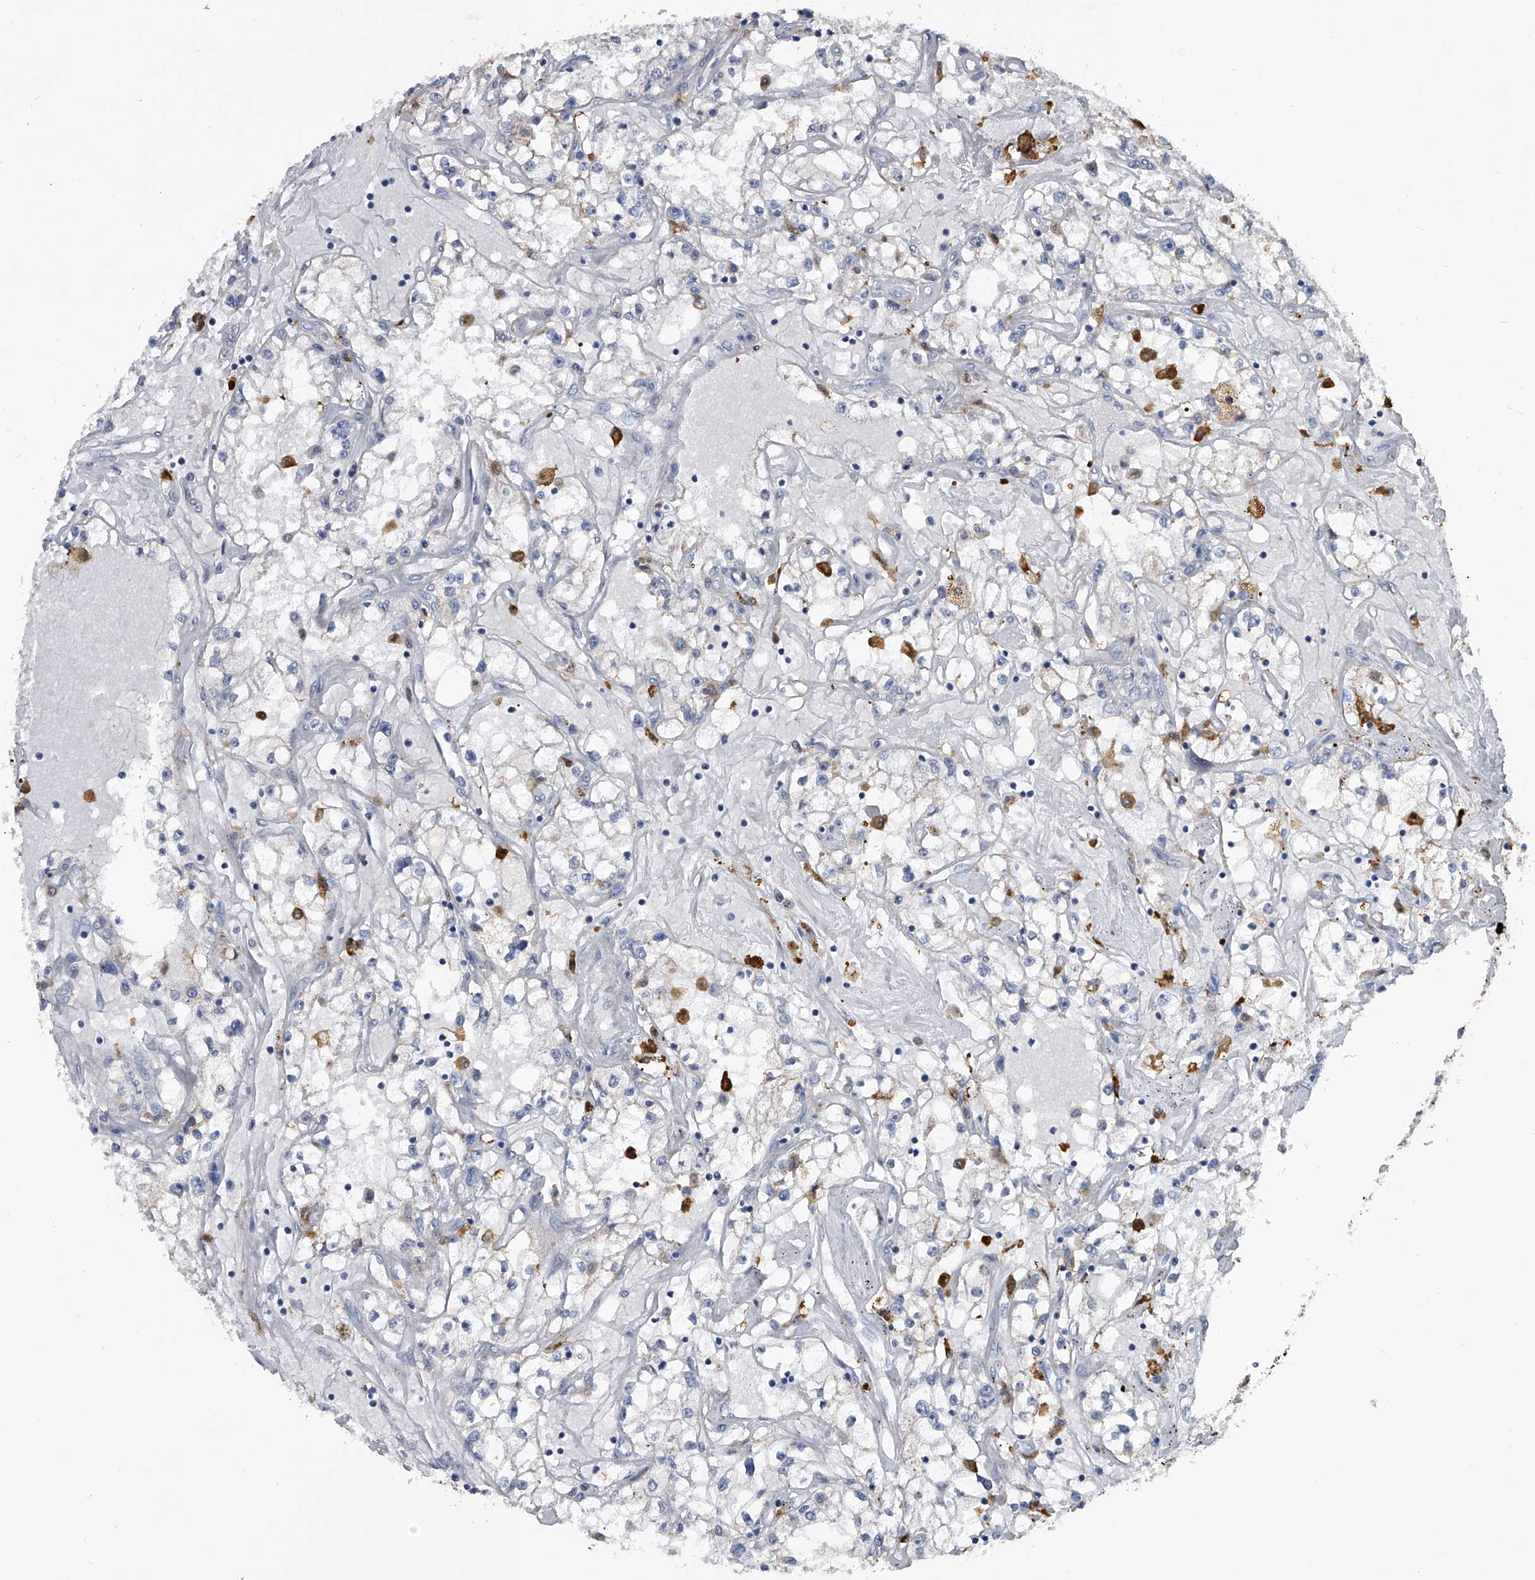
{"staining": {"intensity": "negative", "quantity": "none", "location": "none"}, "tissue": "renal cancer", "cell_type": "Tumor cells", "image_type": "cancer", "snomed": [{"axis": "morphology", "description": "Adenocarcinoma, NOS"}, {"axis": "topography", "description": "Kidney"}], "caption": "The histopathology image shows no staining of tumor cells in renal cancer. Nuclei are stained in blue.", "gene": "SPP1", "patient": {"sex": "male", "age": 56}}